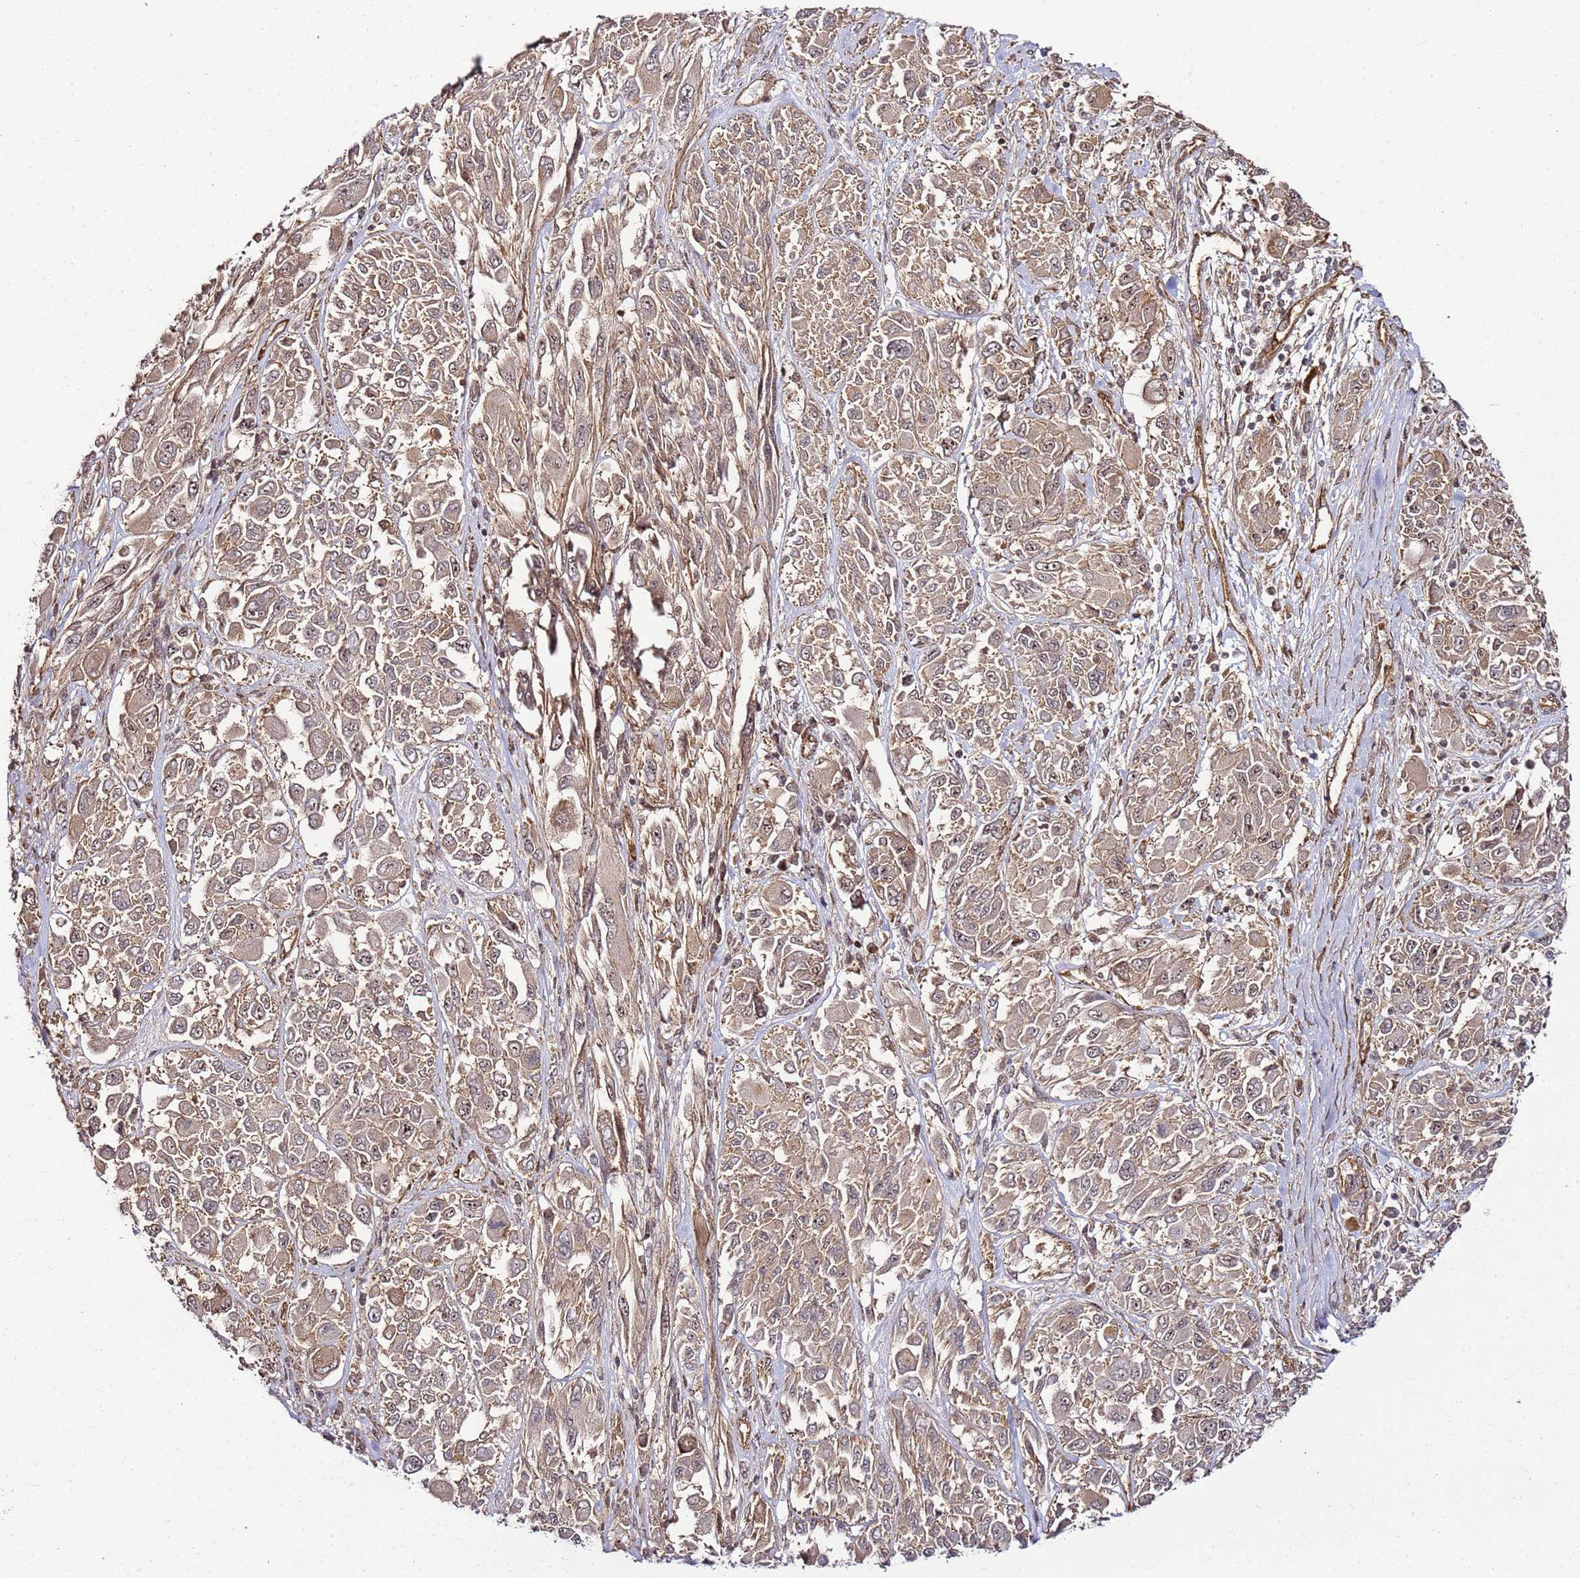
{"staining": {"intensity": "weak", "quantity": ">75%", "location": "cytoplasmic/membranous"}, "tissue": "melanoma", "cell_type": "Tumor cells", "image_type": "cancer", "snomed": [{"axis": "morphology", "description": "Malignant melanoma, NOS"}, {"axis": "topography", "description": "Skin"}], "caption": "A micrograph showing weak cytoplasmic/membranous expression in approximately >75% of tumor cells in melanoma, as visualized by brown immunohistochemical staining.", "gene": "CCNYL1", "patient": {"sex": "female", "age": 91}}